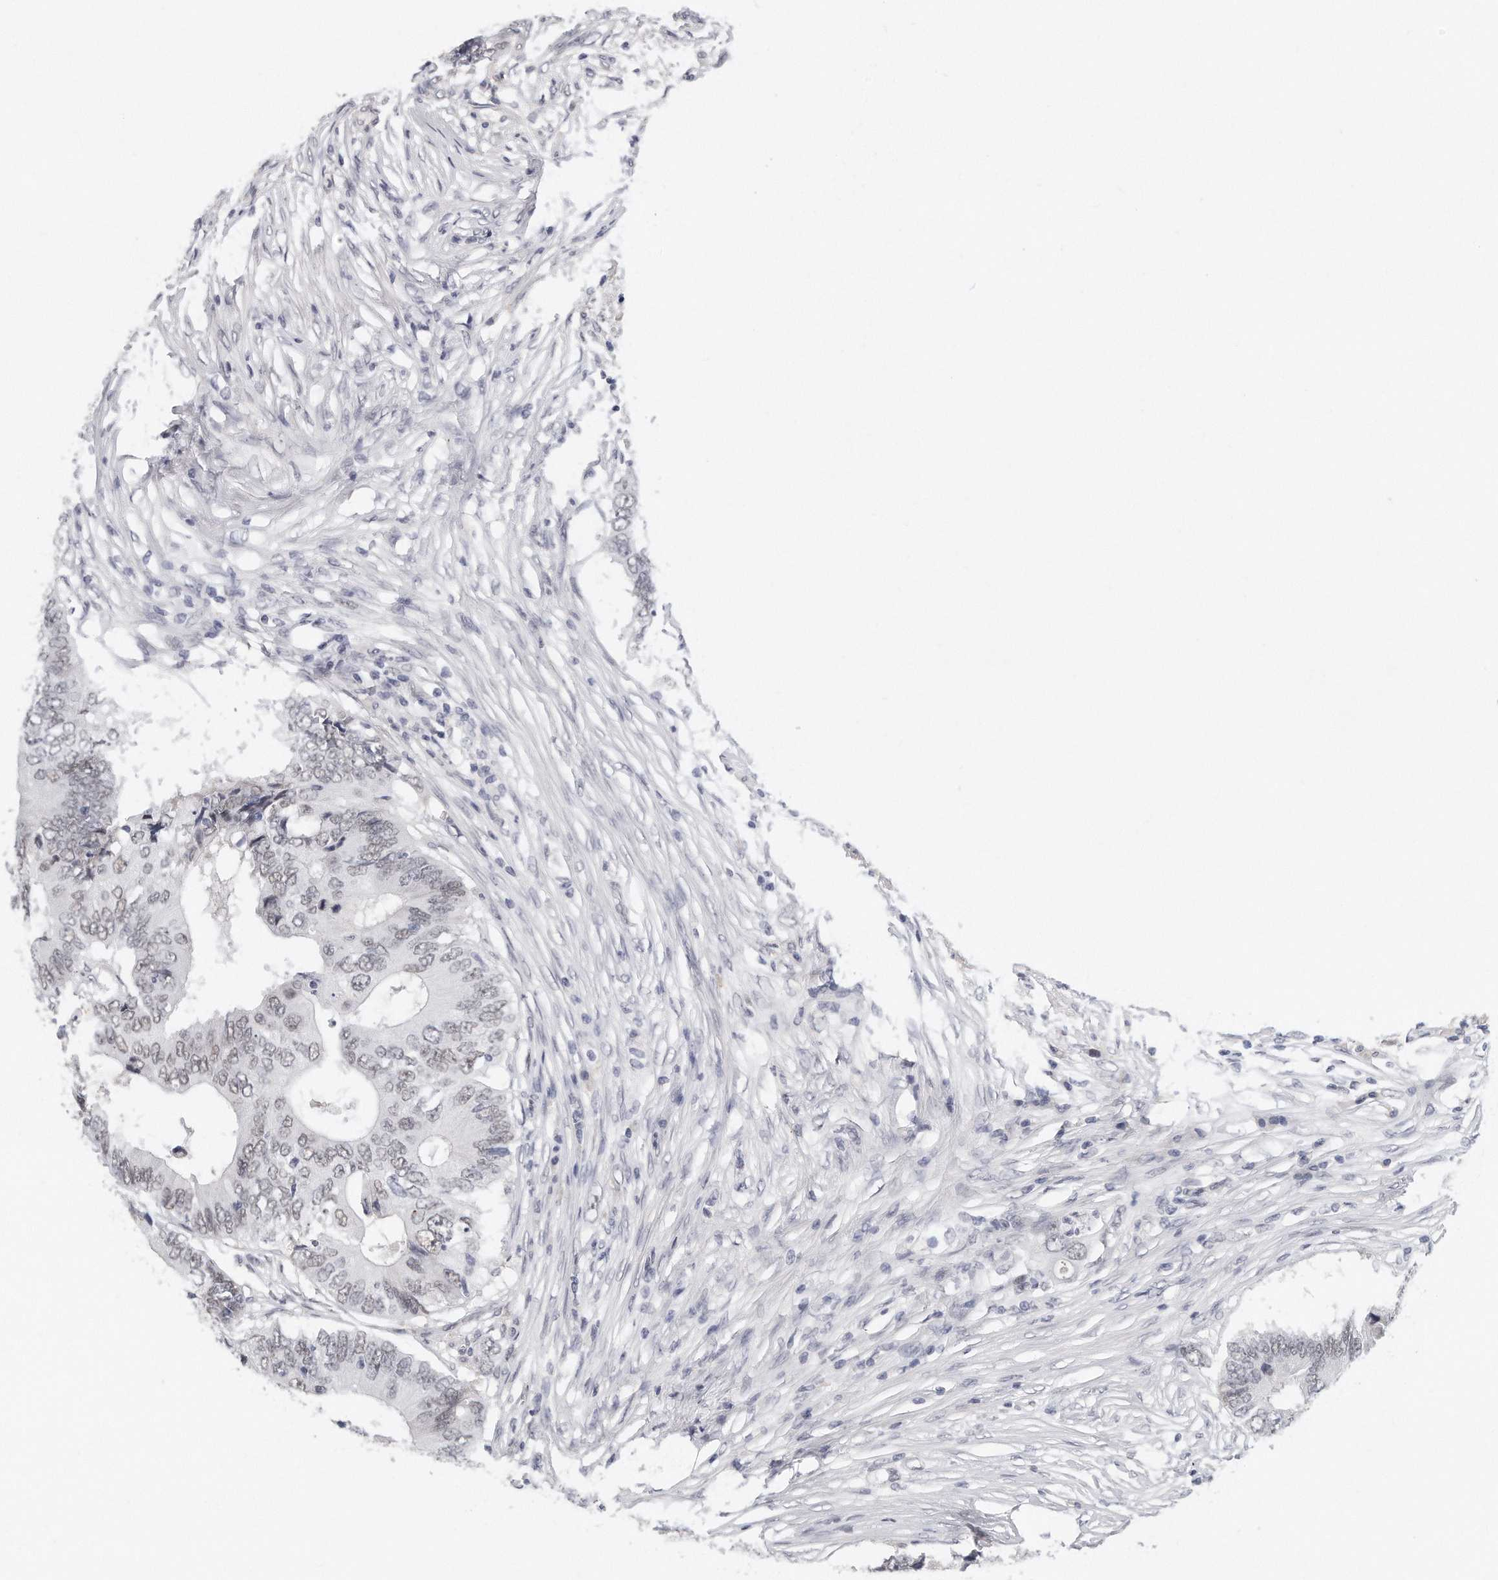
{"staining": {"intensity": "weak", "quantity": ">75%", "location": "nuclear"}, "tissue": "colorectal cancer", "cell_type": "Tumor cells", "image_type": "cancer", "snomed": [{"axis": "morphology", "description": "Adenocarcinoma, NOS"}, {"axis": "topography", "description": "Colon"}], "caption": "Protein expression analysis of colorectal adenocarcinoma demonstrates weak nuclear staining in about >75% of tumor cells.", "gene": "CTBP2", "patient": {"sex": "male", "age": 71}}